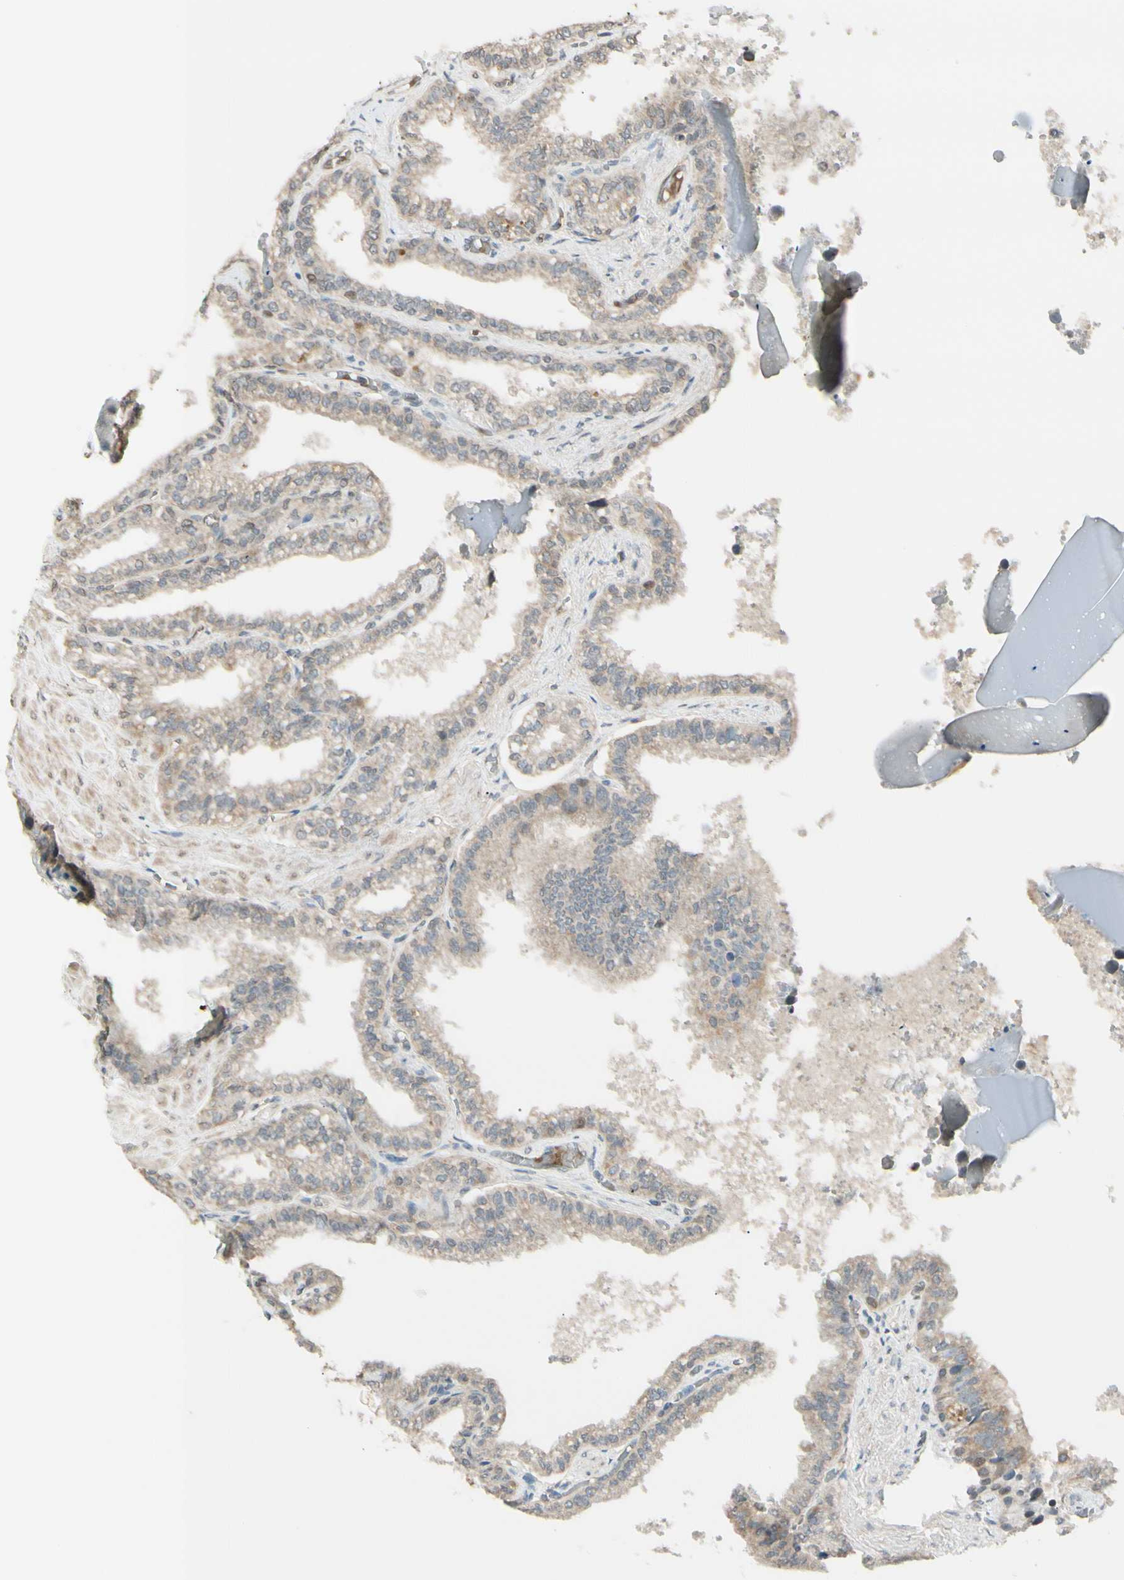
{"staining": {"intensity": "weak", "quantity": ">75%", "location": "cytoplasmic/membranous"}, "tissue": "seminal vesicle", "cell_type": "Glandular cells", "image_type": "normal", "snomed": [{"axis": "morphology", "description": "Normal tissue, NOS"}, {"axis": "topography", "description": "Seminal veicle"}], "caption": "Immunohistochemistry of benign human seminal vesicle displays low levels of weak cytoplasmic/membranous staining in about >75% of glandular cells.", "gene": "FGF10", "patient": {"sex": "male", "age": 46}}